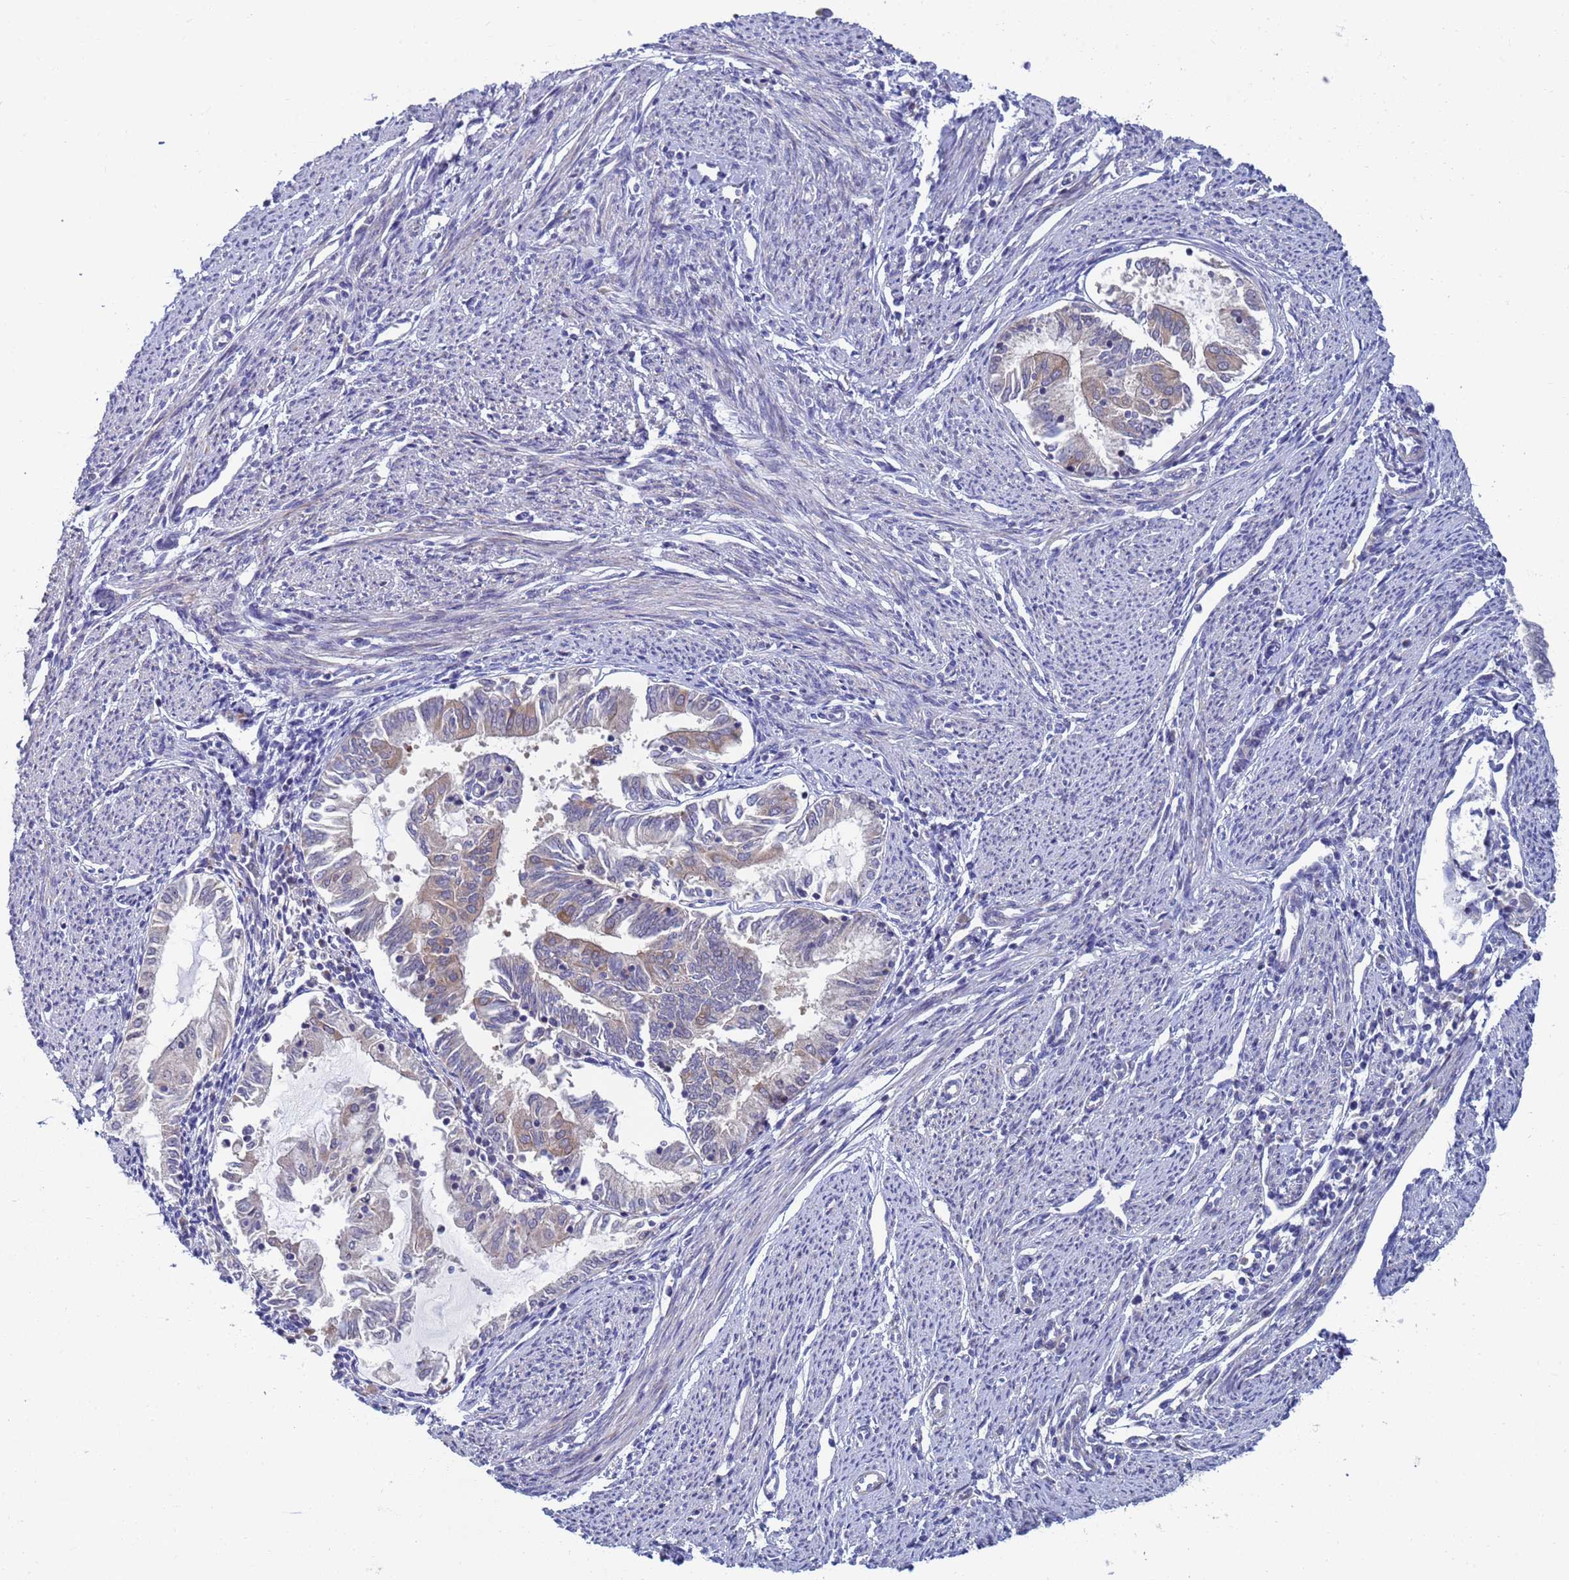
{"staining": {"intensity": "weak", "quantity": "<25%", "location": "cytoplasmic/membranous"}, "tissue": "endometrial cancer", "cell_type": "Tumor cells", "image_type": "cancer", "snomed": [{"axis": "morphology", "description": "Adenocarcinoma, NOS"}, {"axis": "topography", "description": "Endometrium"}], "caption": "Endometrial cancer (adenocarcinoma) was stained to show a protein in brown. There is no significant staining in tumor cells. (DAB (3,3'-diaminobenzidine) immunohistochemistry (IHC), high magnification).", "gene": "ENOSF1", "patient": {"sex": "female", "age": 79}}